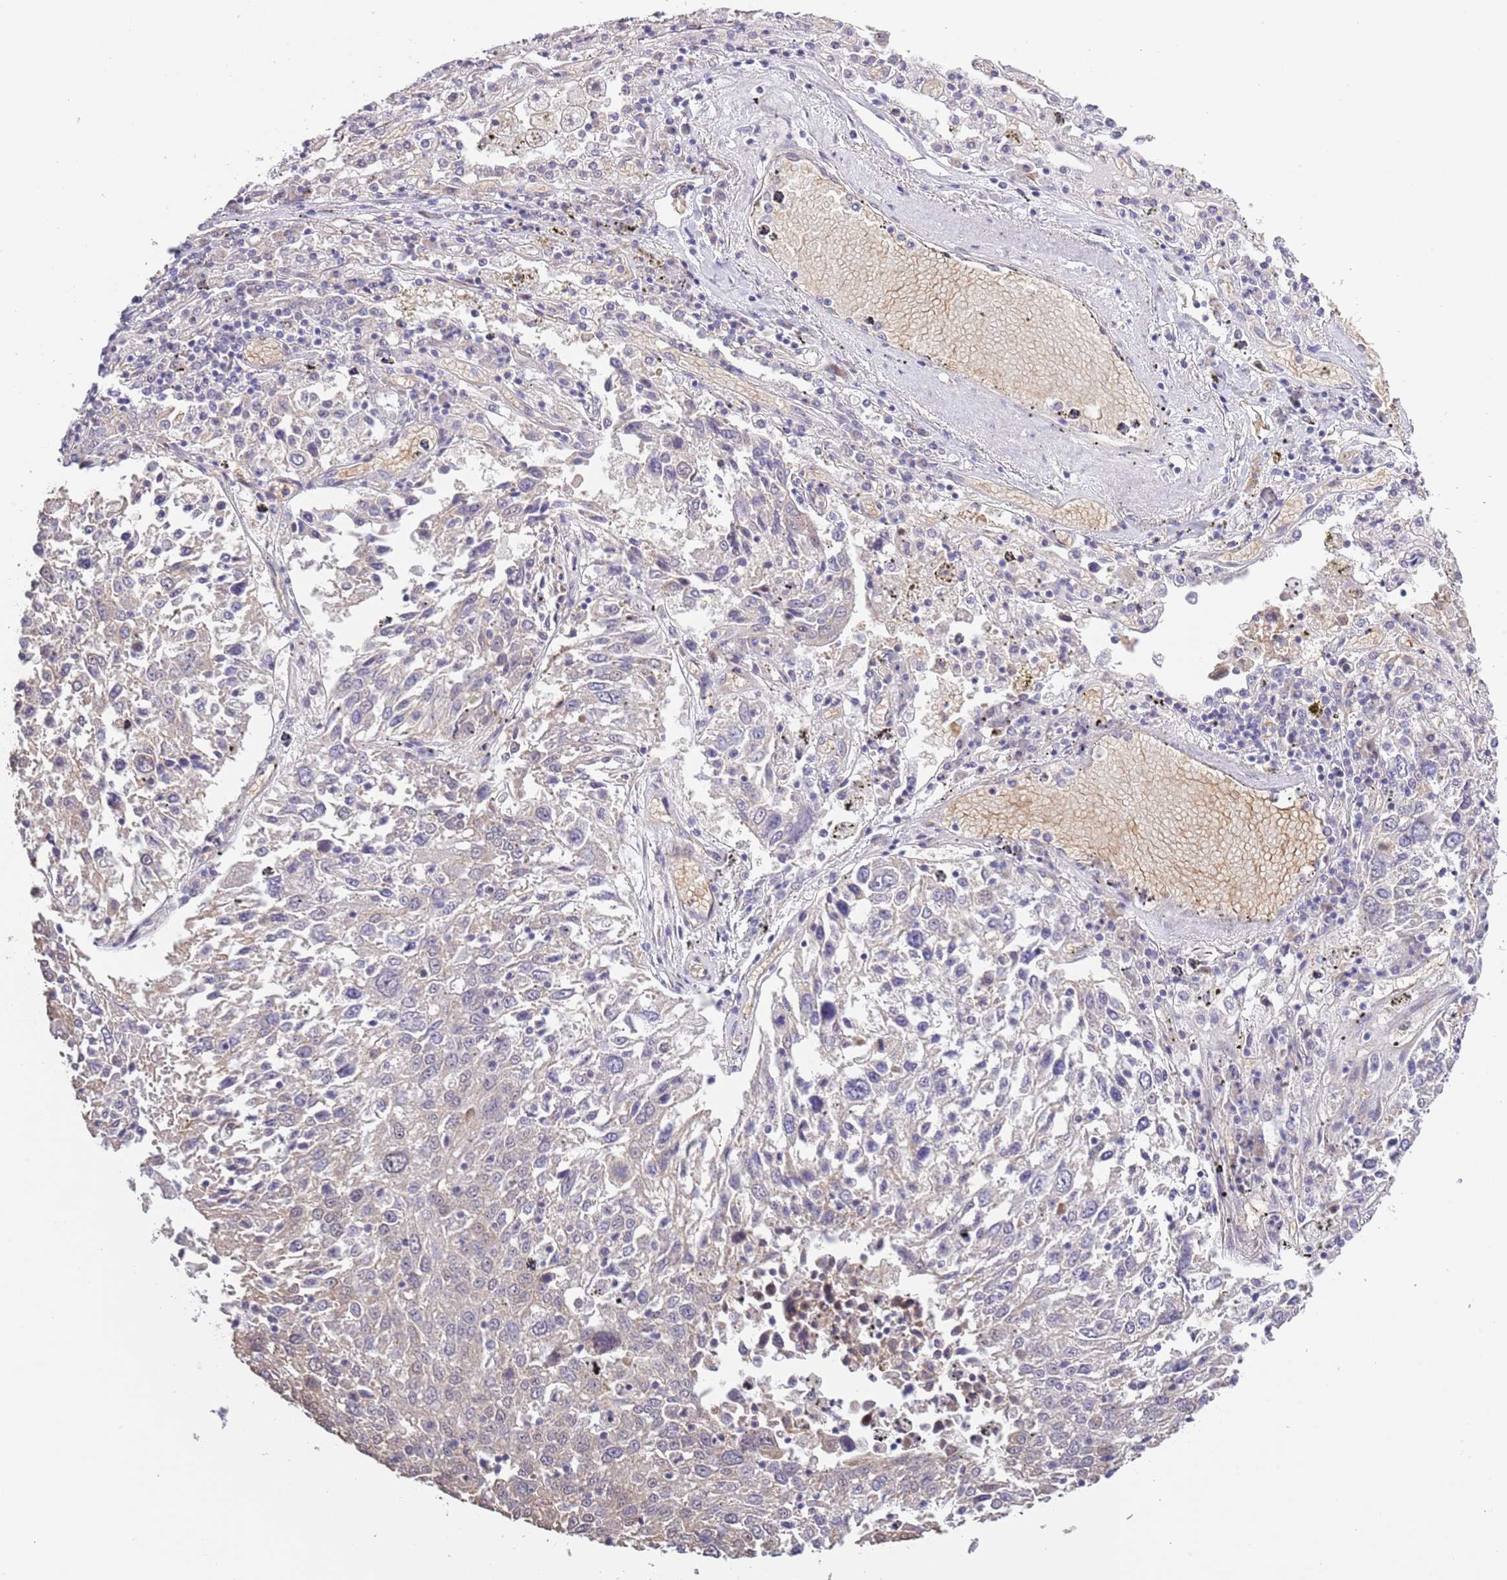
{"staining": {"intensity": "negative", "quantity": "none", "location": "none"}, "tissue": "lung cancer", "cell_type": "Tumor cells", "image_type": "cancer", "snomed": [{"axis": "morphology", "description": "Squamous cell carcinoma, NOS"}, {"axis": "topography", "description": "Lung"}], "caption": "Immunohistochemistry (IHC) photomicrograph of neoplastic tissue: human lung squamous cell carcinoma stained with DAB (3,3'-diaminobenzidine) exhibits no significant protein expression in tumor cells.", "gene": "LIPJ", "patient": {"sex": "male", "age": 65}}